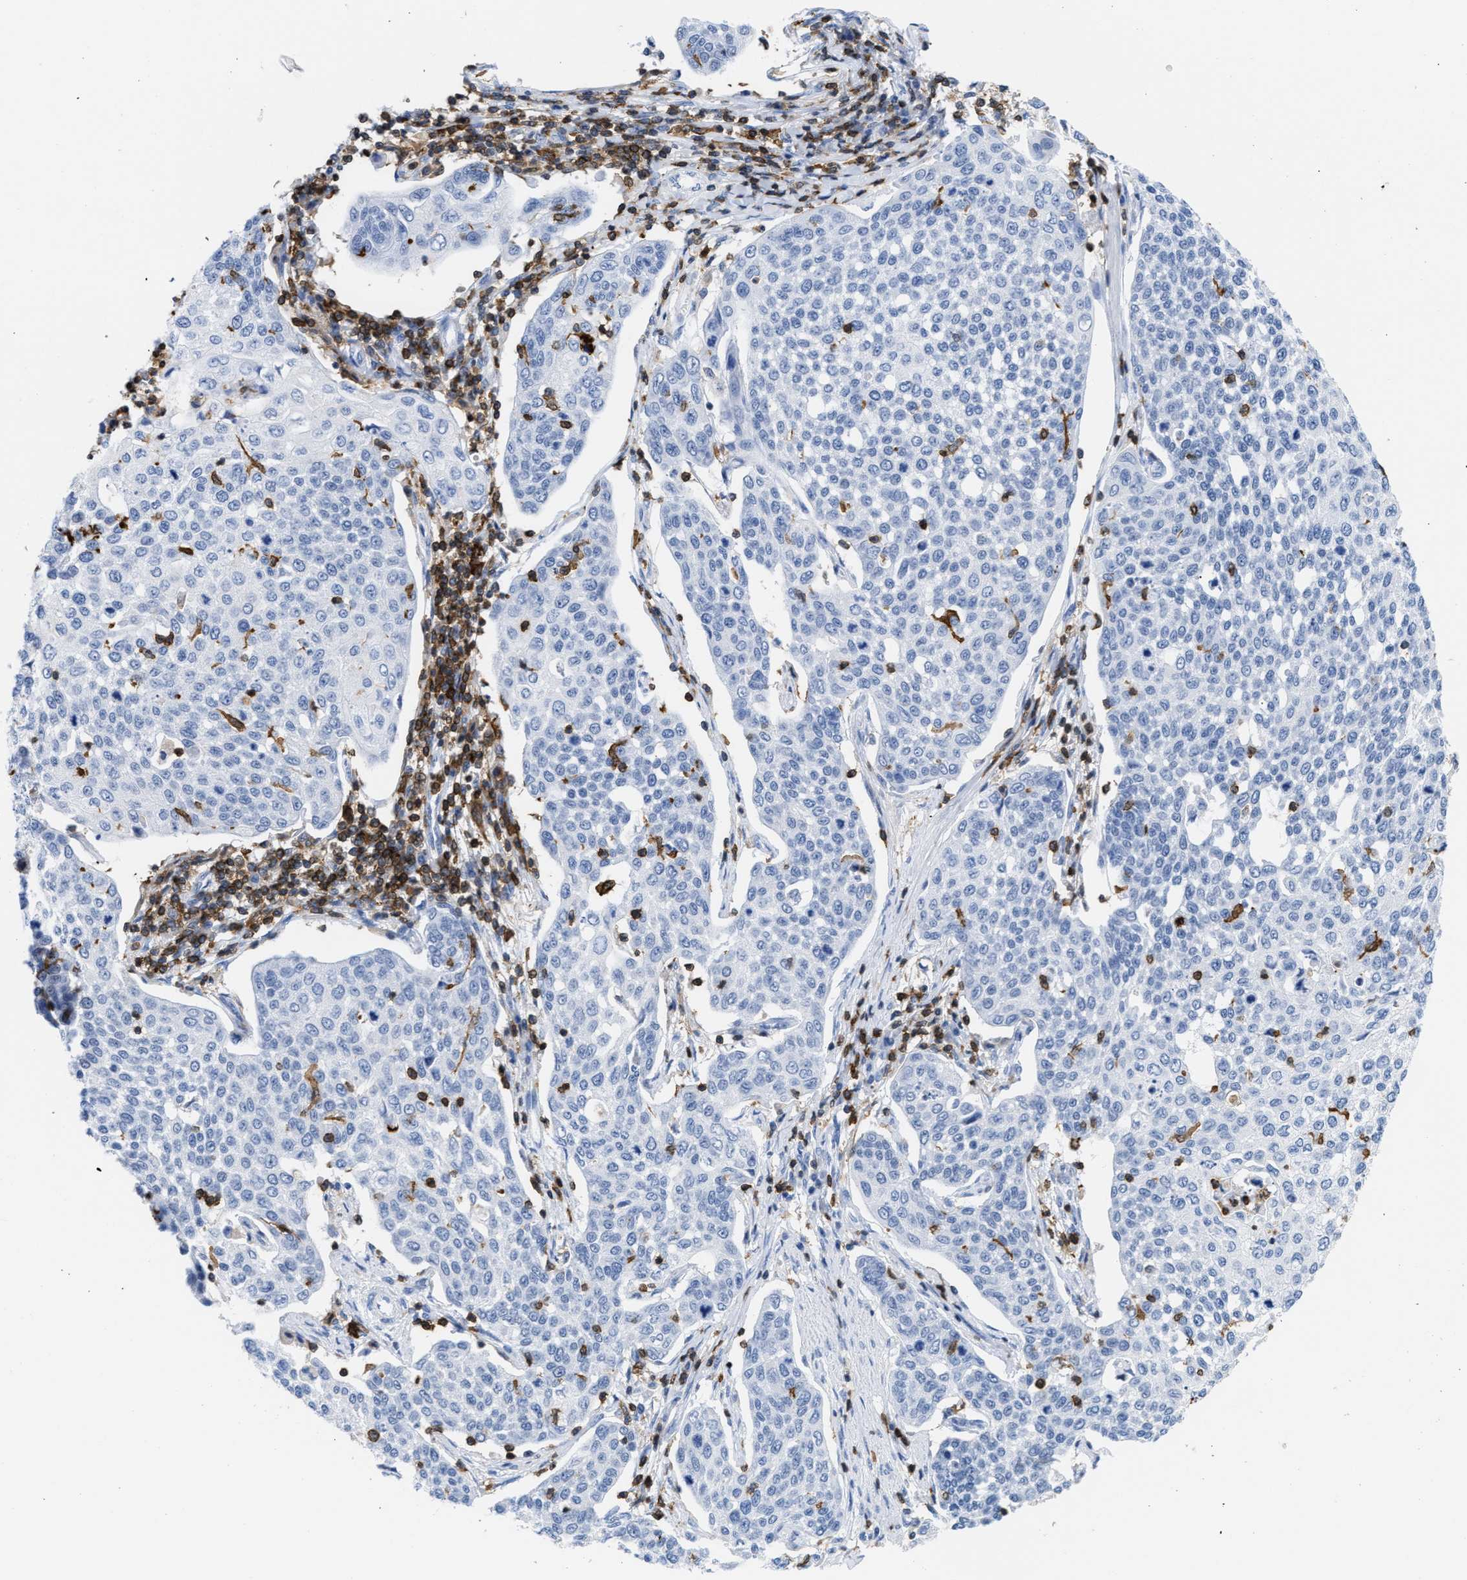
{"staining": {"intensity": "negative", "quantity": "none", "location": "none"}, "tissue": "cervical cancer", "cell_type": "Tumor cells", "image_type": "cancer", "snomed": [{"axis": "morphology", "description": "Squamous cell carcinoma, NOS"}, {"axis": "topography", "description": "Cervix"}], "caption": "A high-resolution histopathology image shows IHC staining of cervical cancer, which reveals no significant expression in tumor cells. (IHC, brightfield microscopy, high magnification).", "gene": "LCP1", "patient": {"sex": "female", "age": 34}}